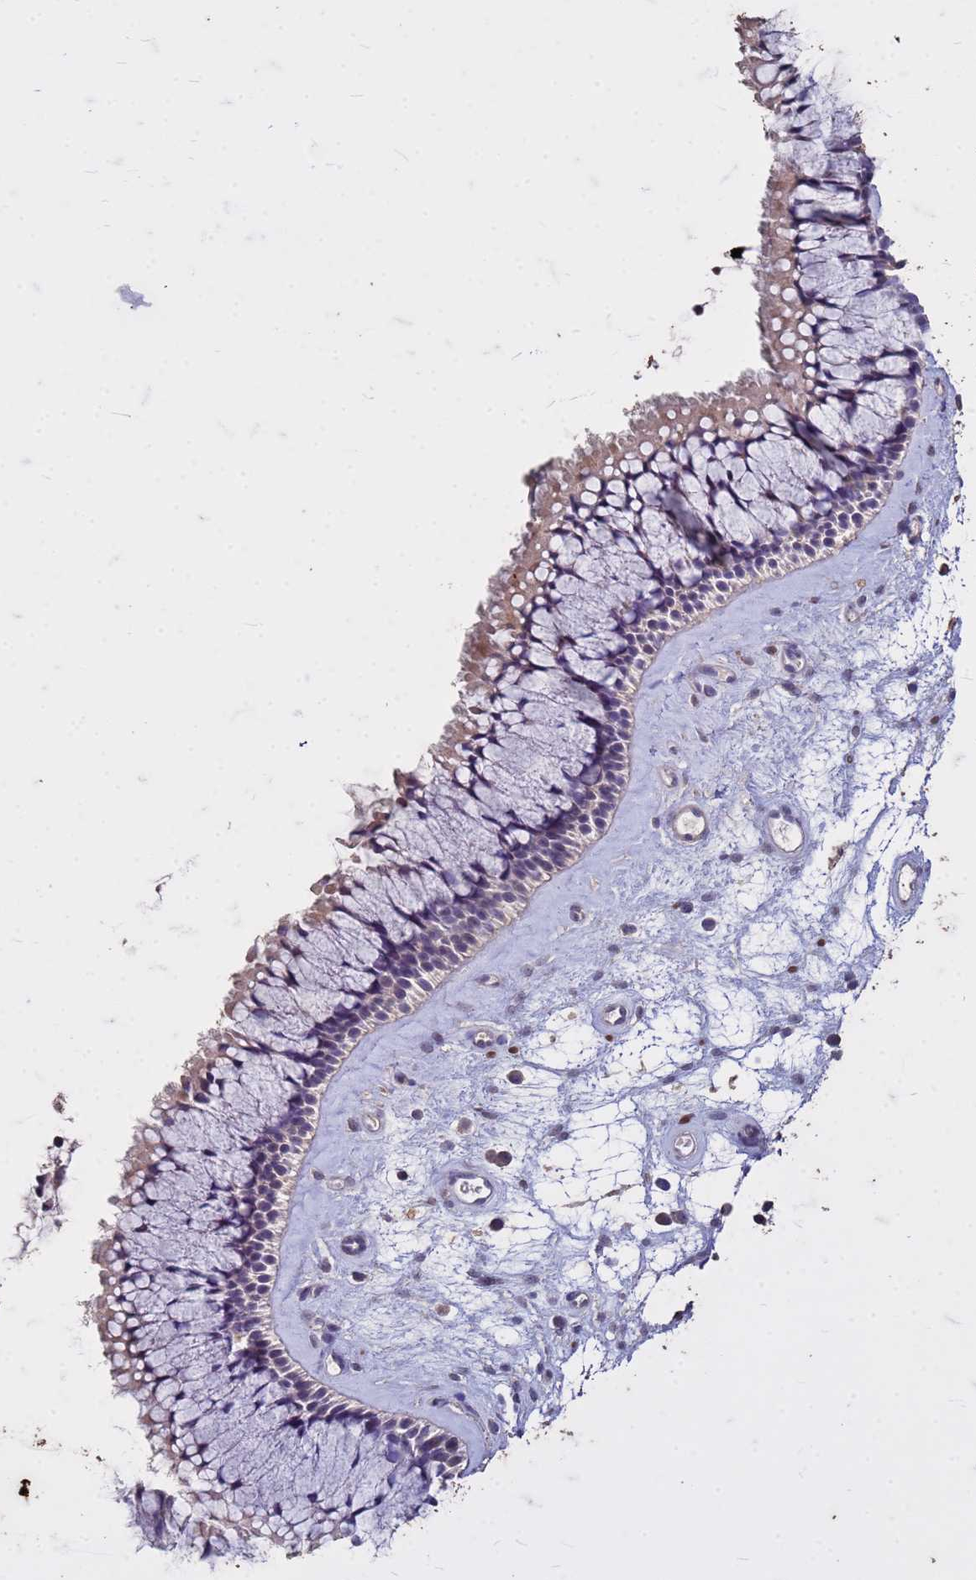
{"staining": {"intensity": "negative", "quantity": "none", "location": "none"}, "tissue": "nasopharynx", "cell_type": "Respiratory epithelial cells", "image_type": "normal", "snomed": [{"axis": "morphology", "description": "Normal tissue, NOS"}, {"axis": "topography", "description": "Nasopharynx"}], "caption": "Respiratory epithelial cells are negative for protein expression in normal human nasopharynx. The staining is performed using DAB (3,3'-diaminobenzidine) brown chromogen with nuclei counter-stained in using hematoxylin.", "gene": "FAM184B", "patient": {"sex": "male", "age": 64}}